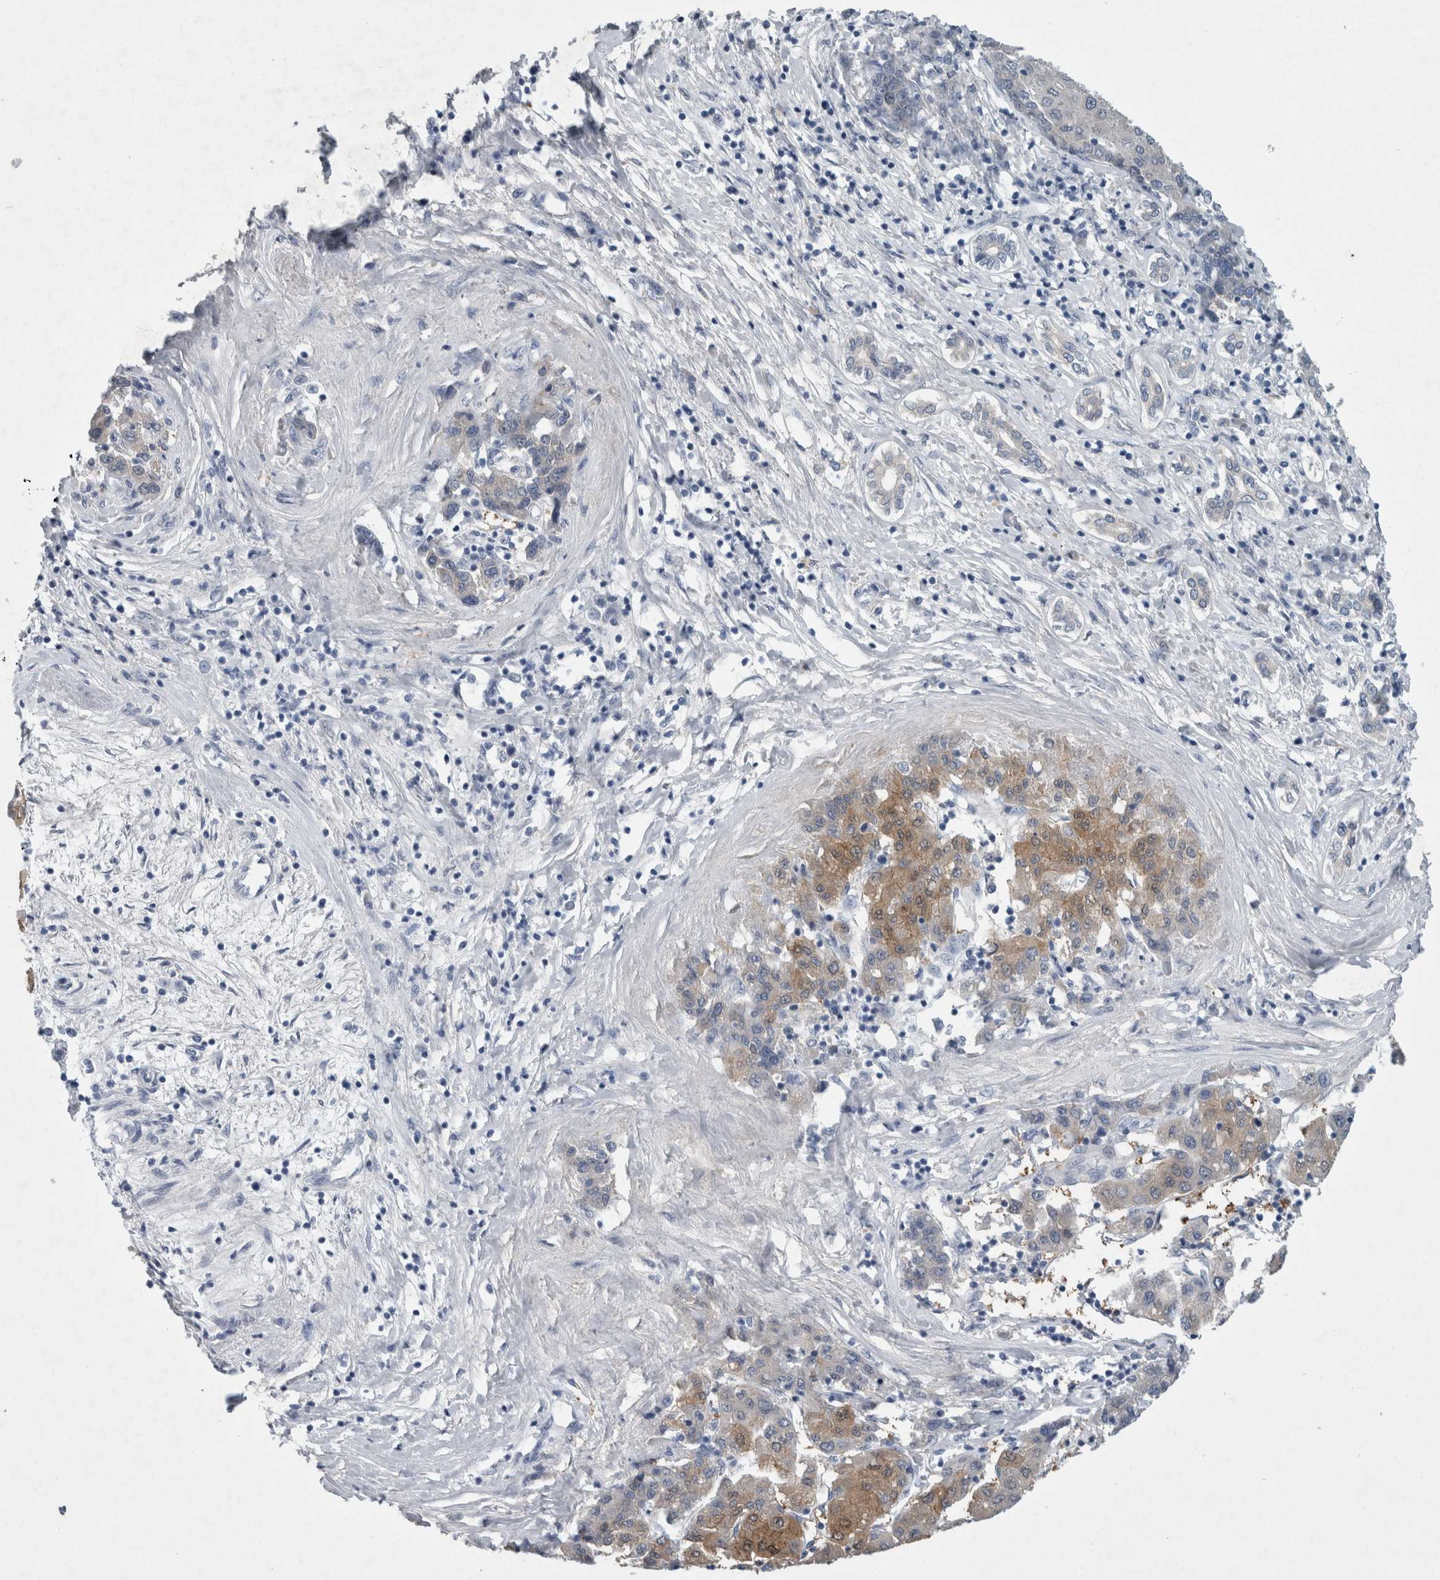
{"staining": {"intensity": "moderate", "quantity": ">75%", "location": "cytoplasmic/membranous"}, "tissue": "liver cancer", "cell_type": "Tumor cells", "image_type": "cancer", "snomed": [{"axis": "morphology", "description": "Carcinoma, Hepatocellular, NOS"}, {"axis": "topography", "description": "Liver"}], "caption": "Immunohistochemical staining of human liver cancer (hepatocellular carcinoma) exhibits medium levels of moderate cytoplasmic/membranous staining in about >75% of tumor cells.", "gene": "FAM83H", "patient": {"sex": "male", "age": 65}}